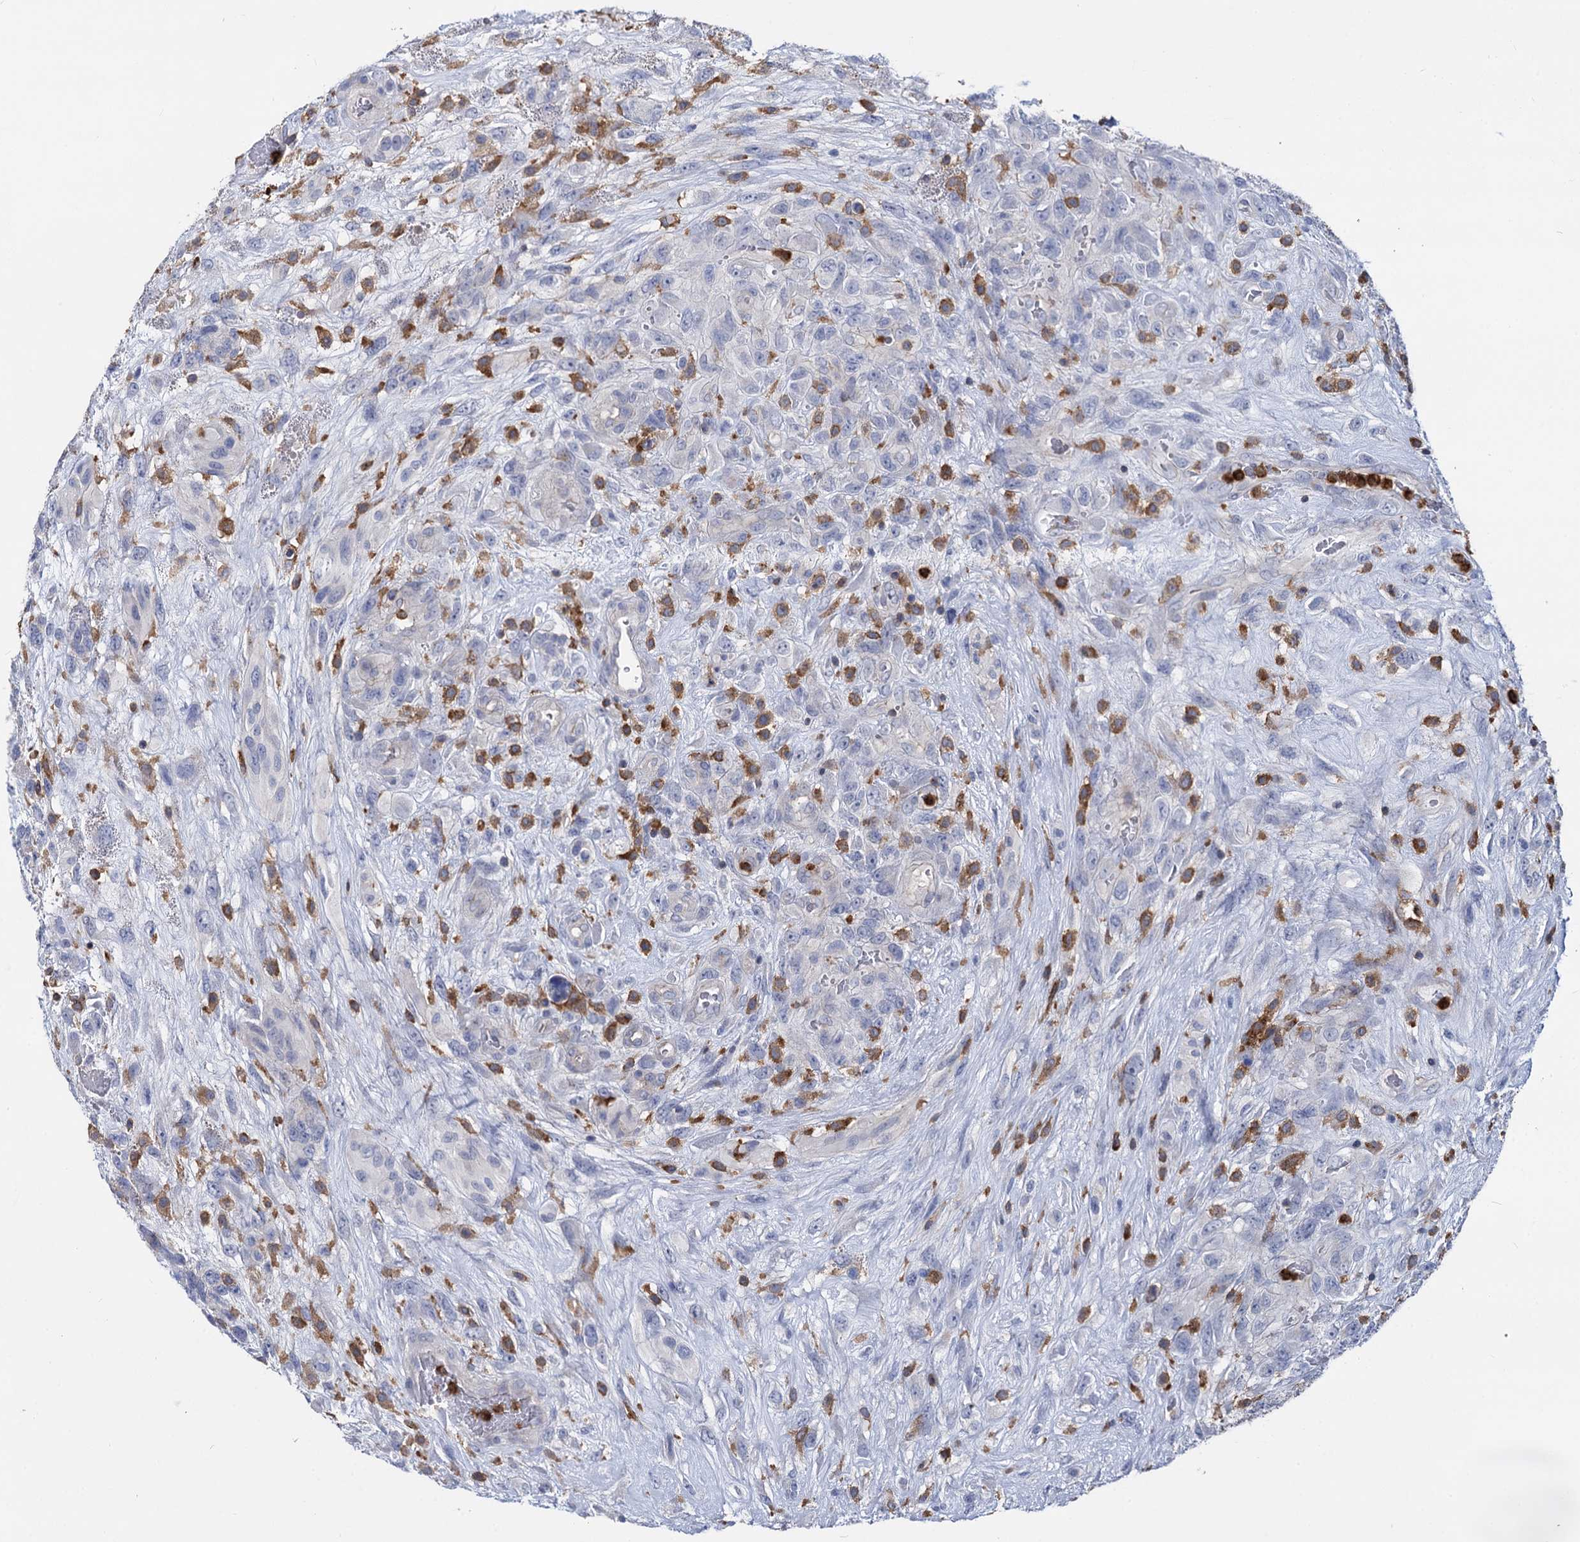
{"staining": {"intensity": "negative", "quantity": "none", "location": "none"}, "tissue": "glioma", "cell_type": "Tumor cells", "image_type": "cancer", "snomed": [{"axis": "morphology", "description": "Glioma, malignant, High grade"}, {"axis": "topography", "description": "Brain"}], "caption": "Immunohistochemical staining of human malignant glioma (high-grade) displays no significant staining in tumor cells. Brightfield microscopy of IHC stained with DAB (brown) and hematoxylin (blue), captured at high magnification.", "gene": "RHOG", "patient": {"sex": "male", "age": 61}}